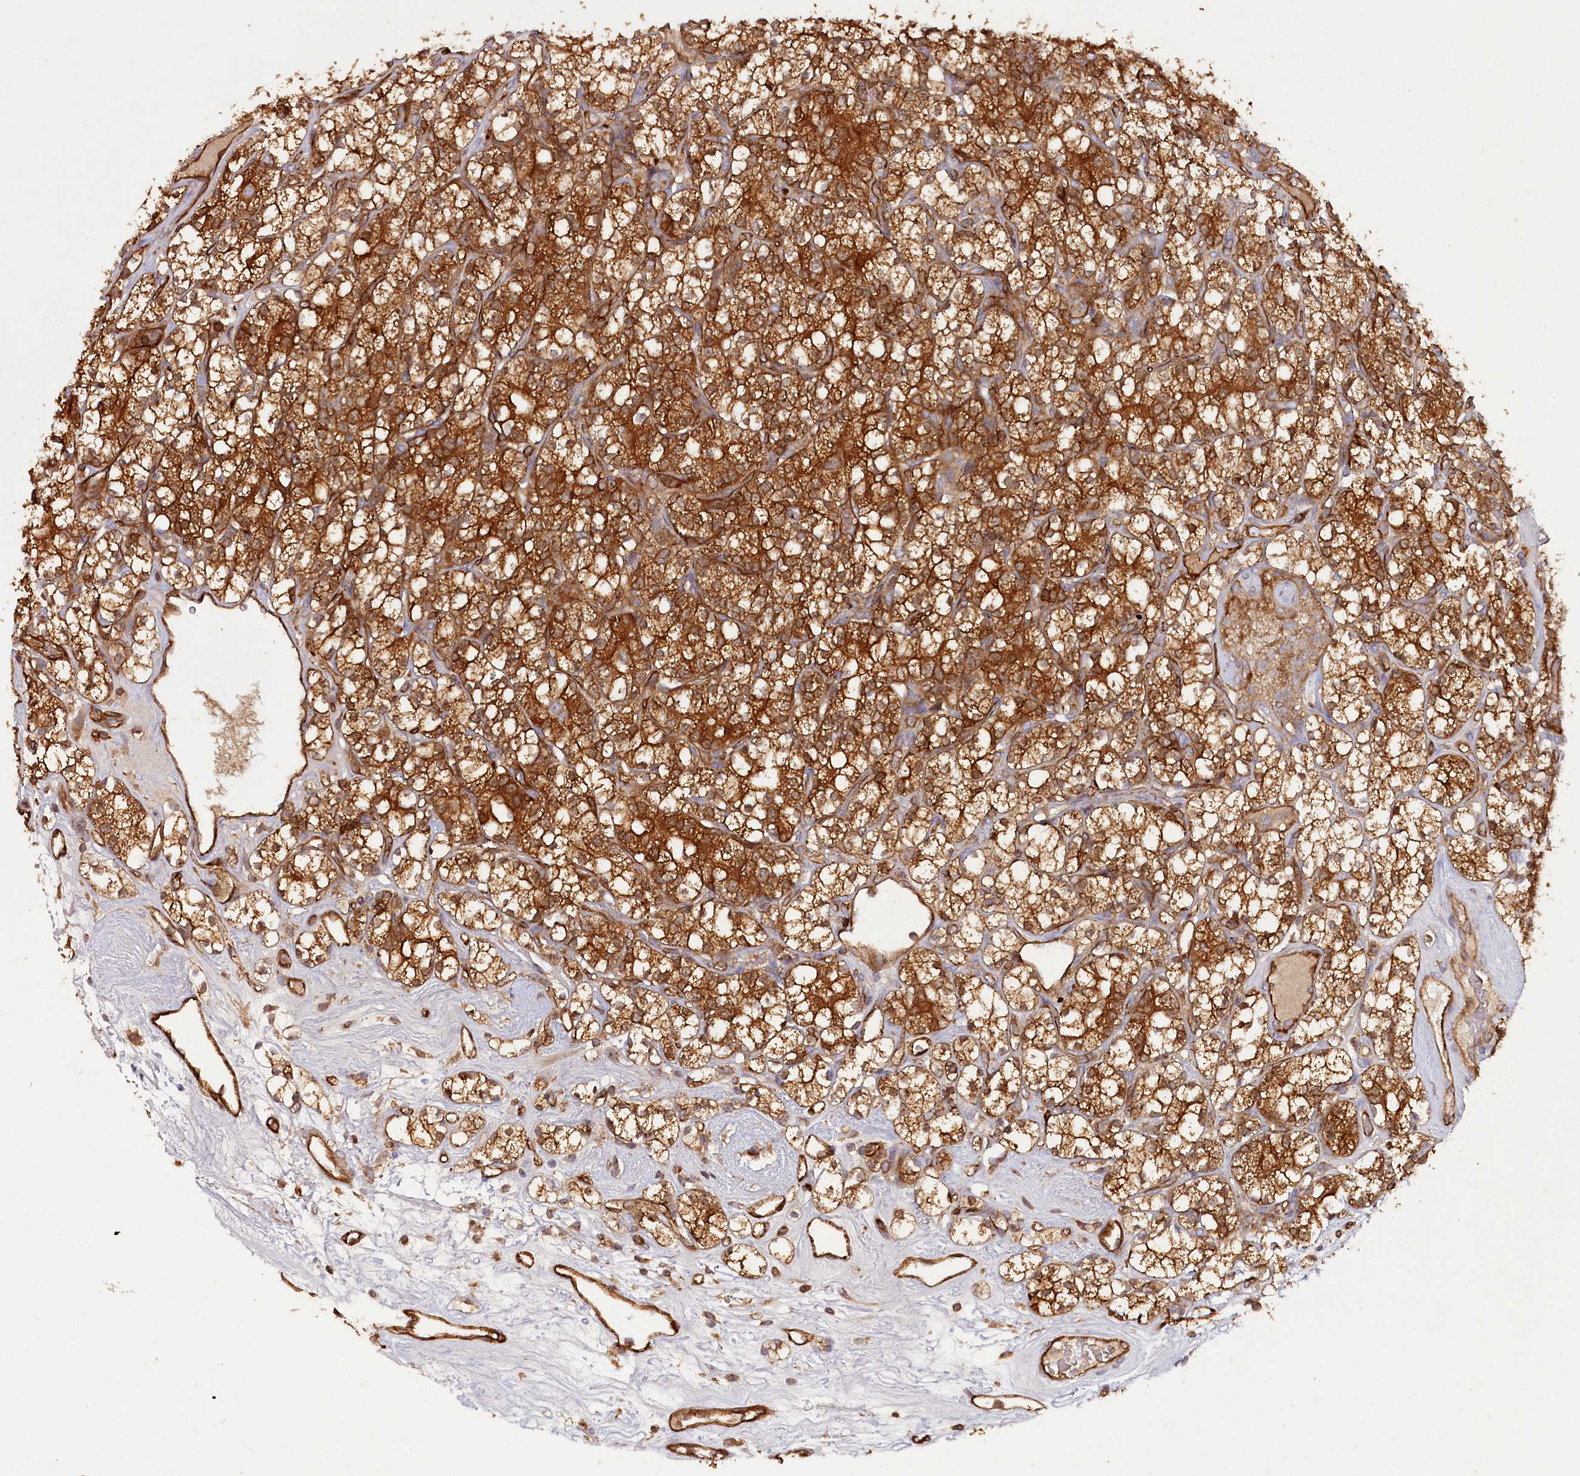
{"staining": {"intensity": "strong", "quantity": ">75%", "location": "cytoplasmic/membranous"}, "tissue": "renal cancer", "cell_type": "Tumor cells", "image_type": "cancer", "snomed": [{"axis": "morphology", "description": "Adenocarcinoma, NOS"}, {"axis": "topography", "description": "Kidney"}], "caption": "Strong cytoplasmic/membranous positivity is identified in approximately >75% of tumor cells in renal cancer (adenocarcinoma).", "gene": "RBP5", "patient": {"sex": "male", "age": 77}}